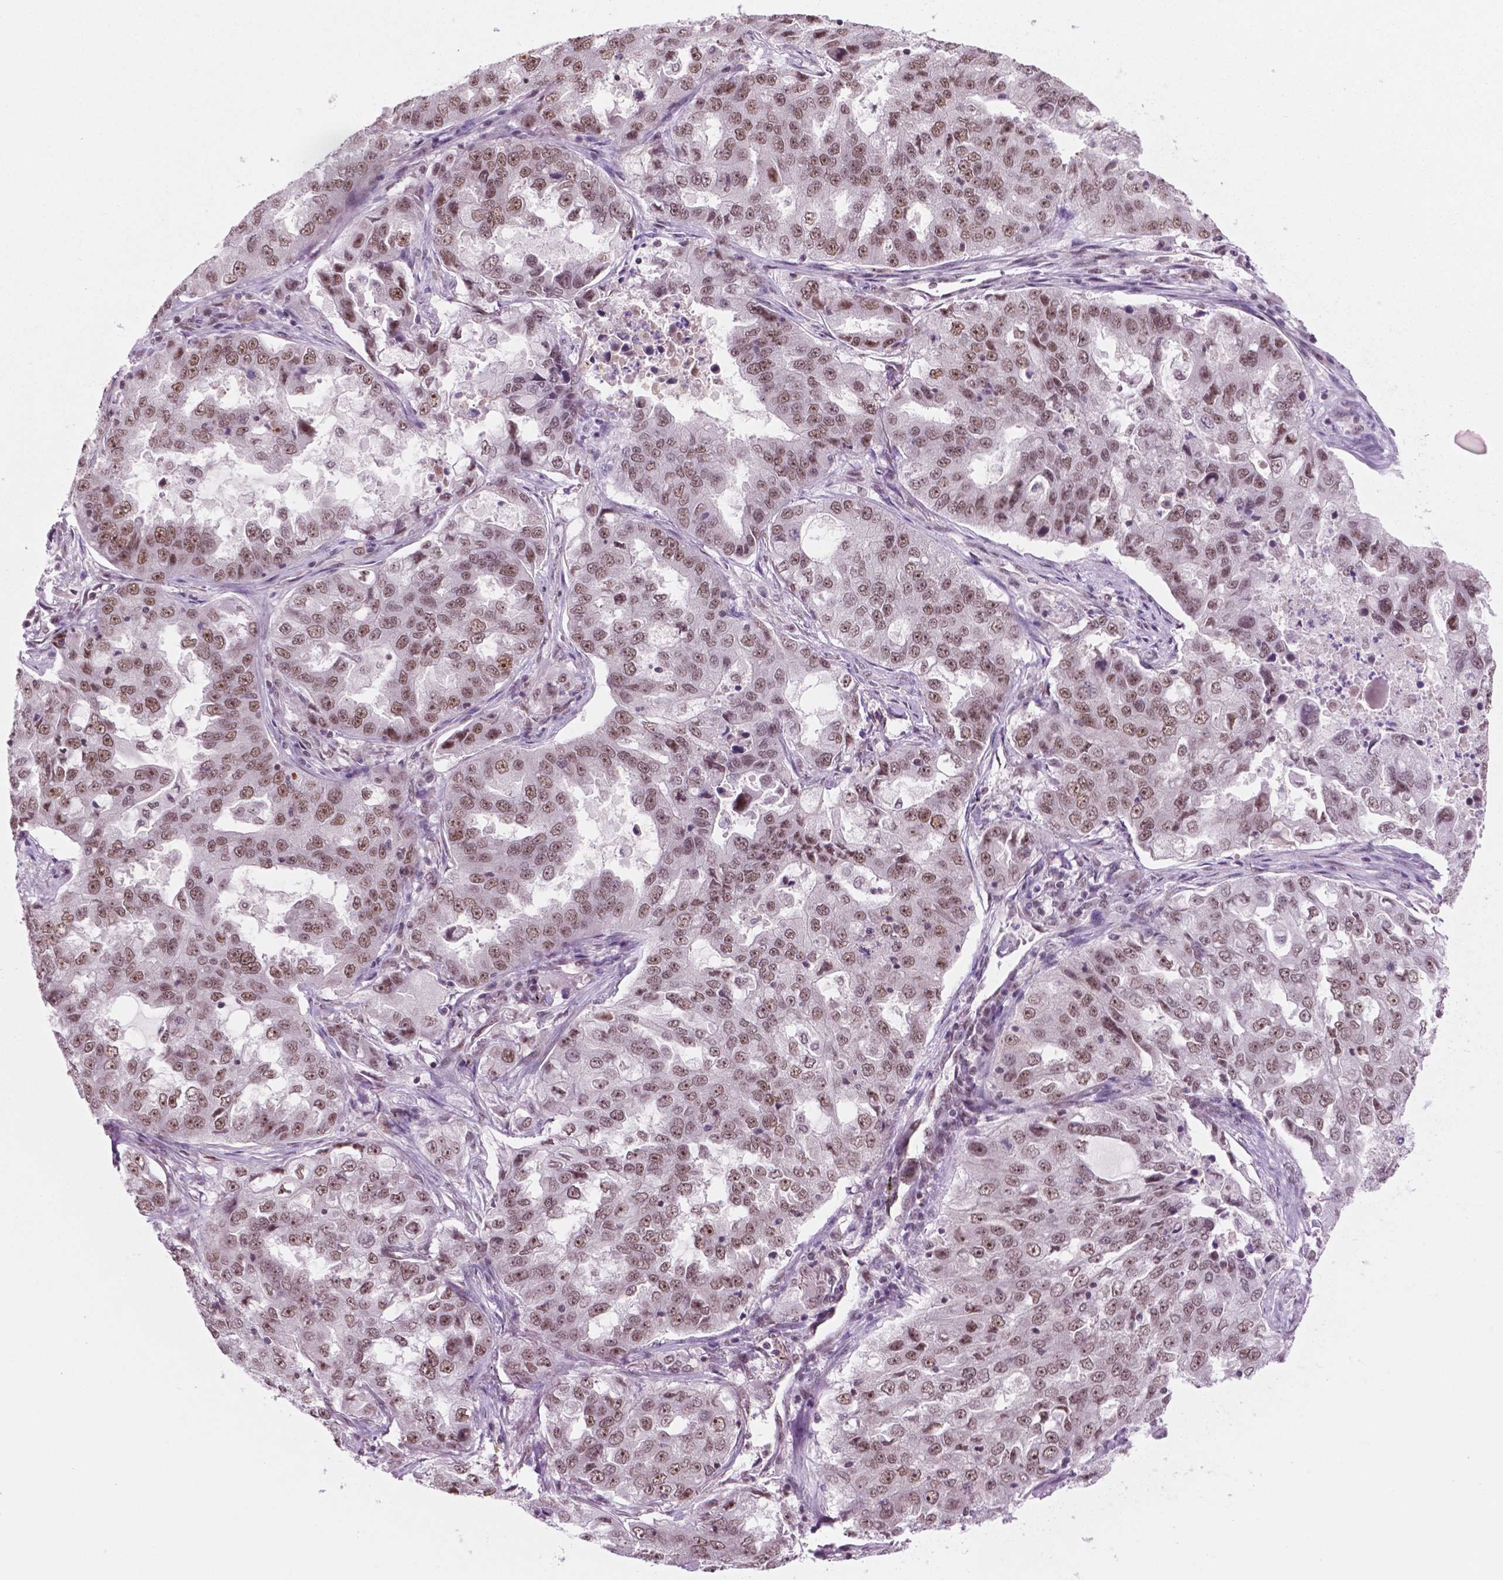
{"staining": {"intensity": "moderate", "quantity": ">75%", "location": "nuclear"}, "tissue": "lung cancer", "cell_type": "Tumor cells", "image_type": "cancer", "snomed": [{"axis": "morphology", "description": "Adenocarcinoma, NOS"}, {"axis": "topography", "description": "Lung"}], "caption": "High-power microscopy captured an immunohistochemistry micrograph of lung cancer, revealing moderate nuclear positivity in about >75% of tumor cells.", "gene": "POLR2E", "patient": {"sex": "female", "age": 61}}